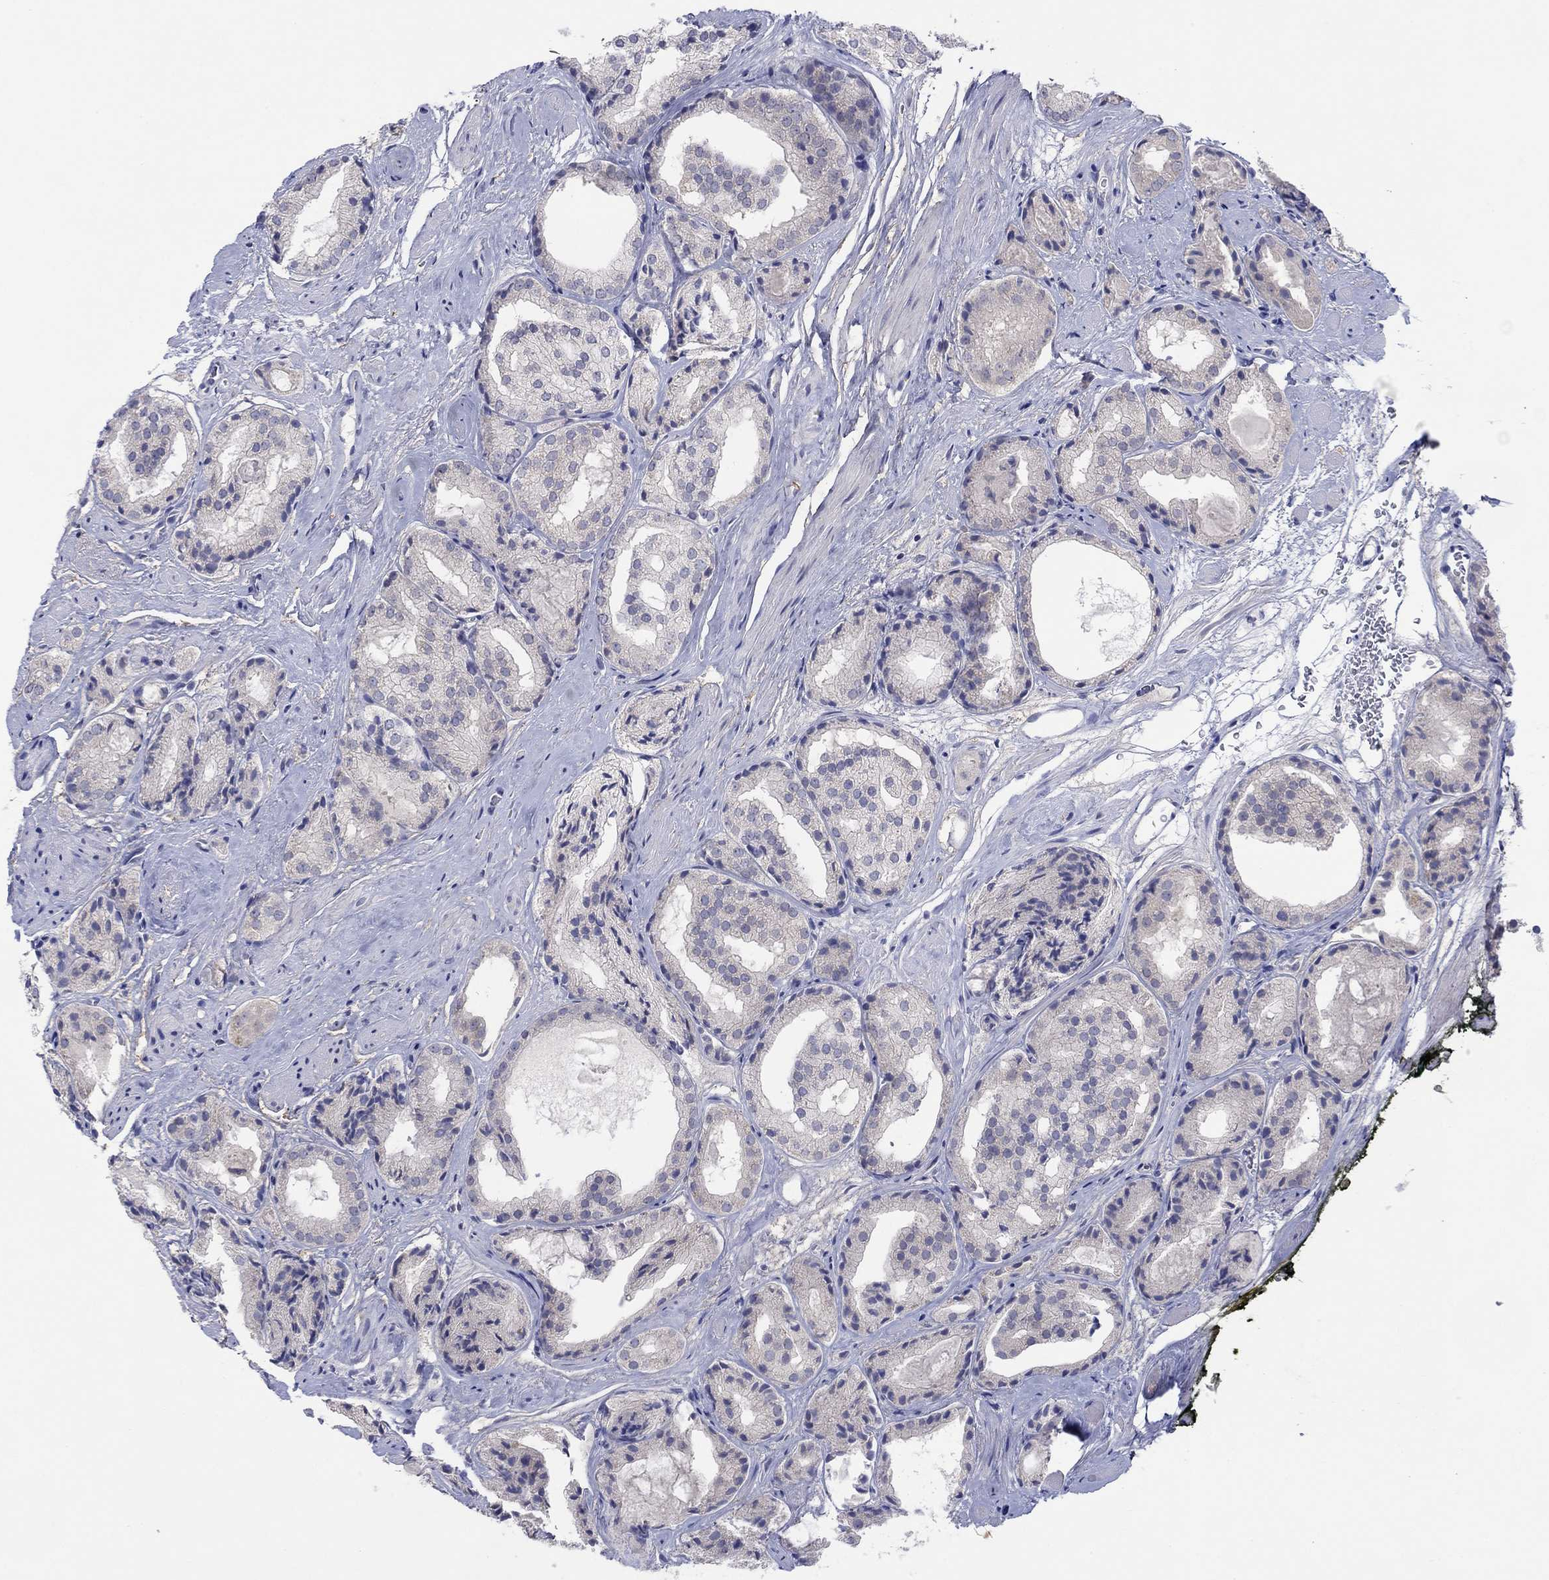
{"staining": {"intensity": "negative", "quantity": "none", "location": "none"}, "tissue": "prostate cancer", "cell_type": "Tumor cells", "image_type": "cancer", "snomed": [{"axis": "morphology", "description": "Adenocarcinoma, Low grade"}, {"axis": "topography", "description": "Prostate"}], "caption": "The histopathology image displays no significant positivity in tumor cells of prostate cancer.", "gene": "CYP2B6", "patient": {"sex": "male", "age": 69}}